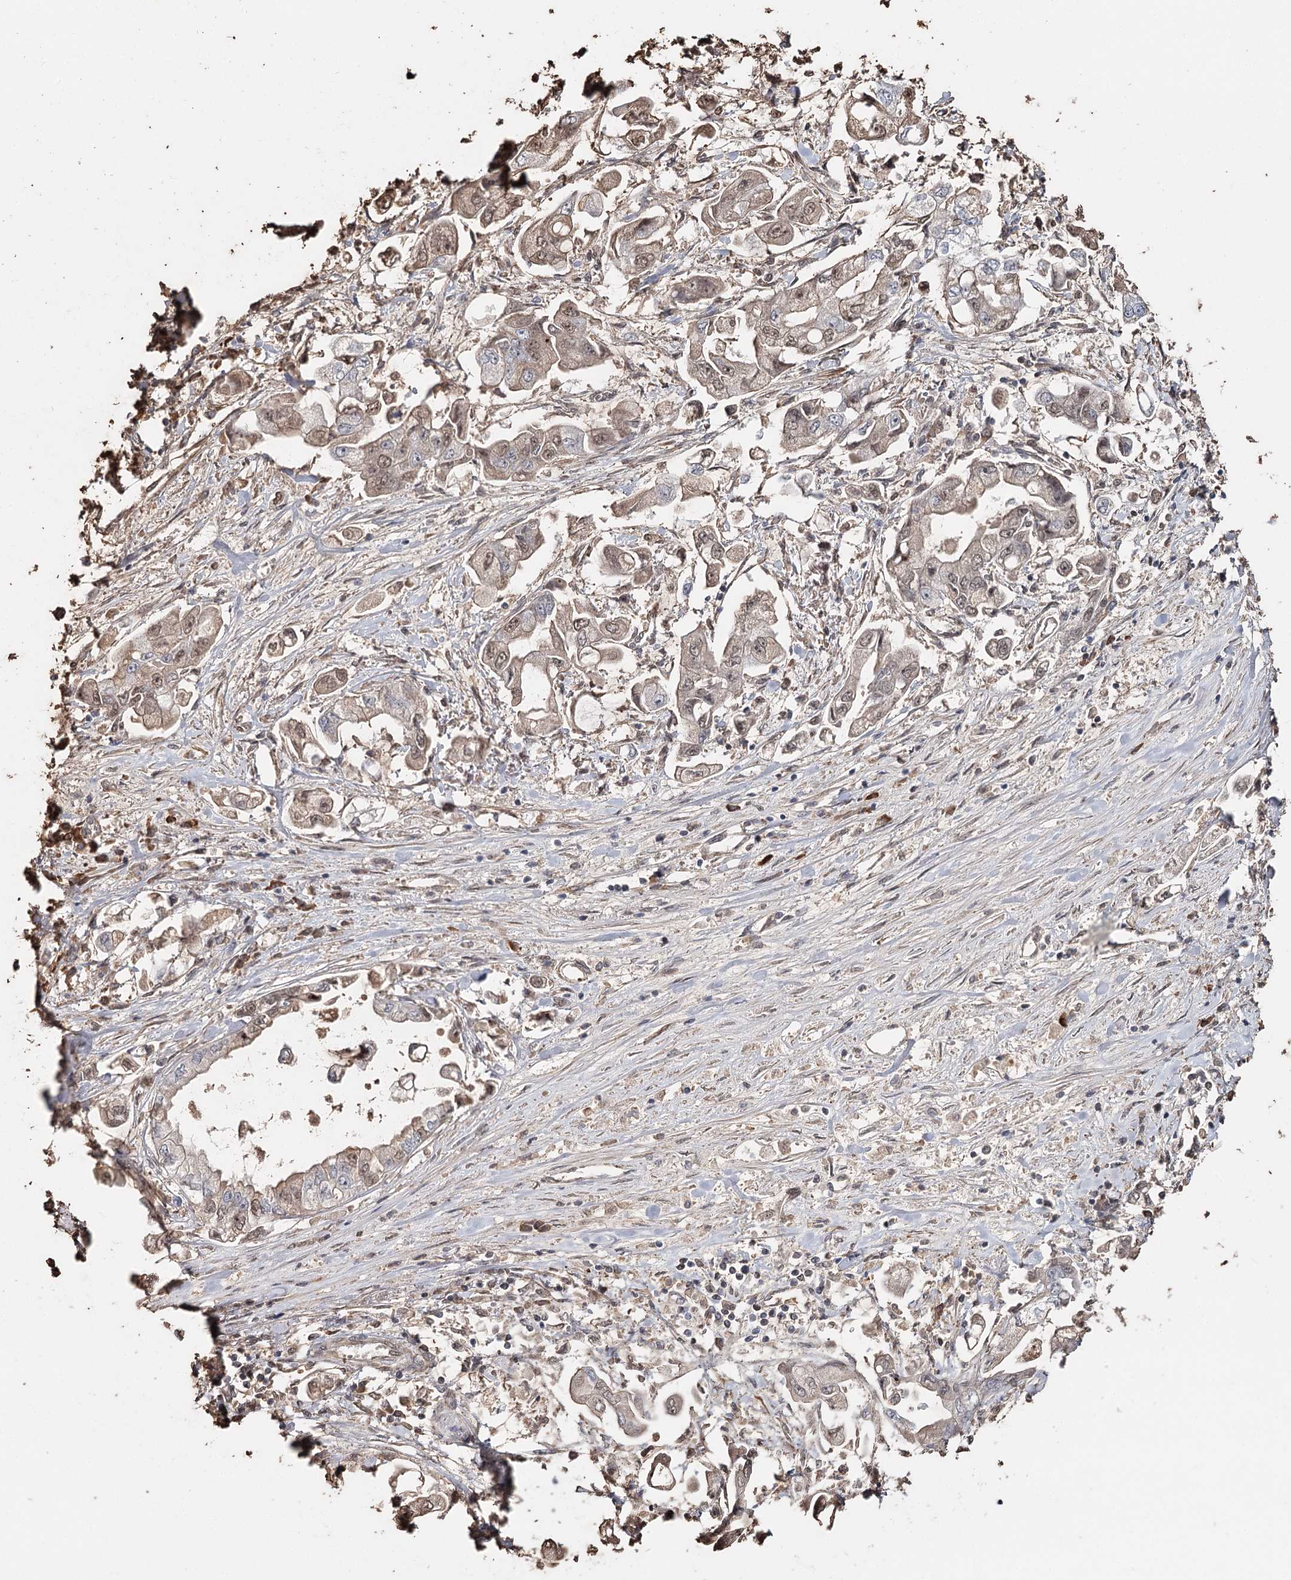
{"staining": {"intensity": "weak", "quantity": ">75%", "location": "cytoplasmic/membranous,nuclear"}, "tissue": "stomach cancer", "cell_type": "Tumor cells", "image_type": "cancer", "snomed": [{"axis": "morphology", "description": "Adenocarcinoma, NOS"}, {"axis": "topography", "description": "Stomach"}], "caption": "Tumor cells demonstrate low levels of weak cytoplasmic/membranous and nuclear positivity in approximately >75% of cells in human stomach cancer (adenocarcinoma). Immunohistochemistry (ihc) stains the protein of interest in brown and the nuclei are stained blue.", "gene": "SYVN1", "patient": {"sex": "male", "age": 62}}